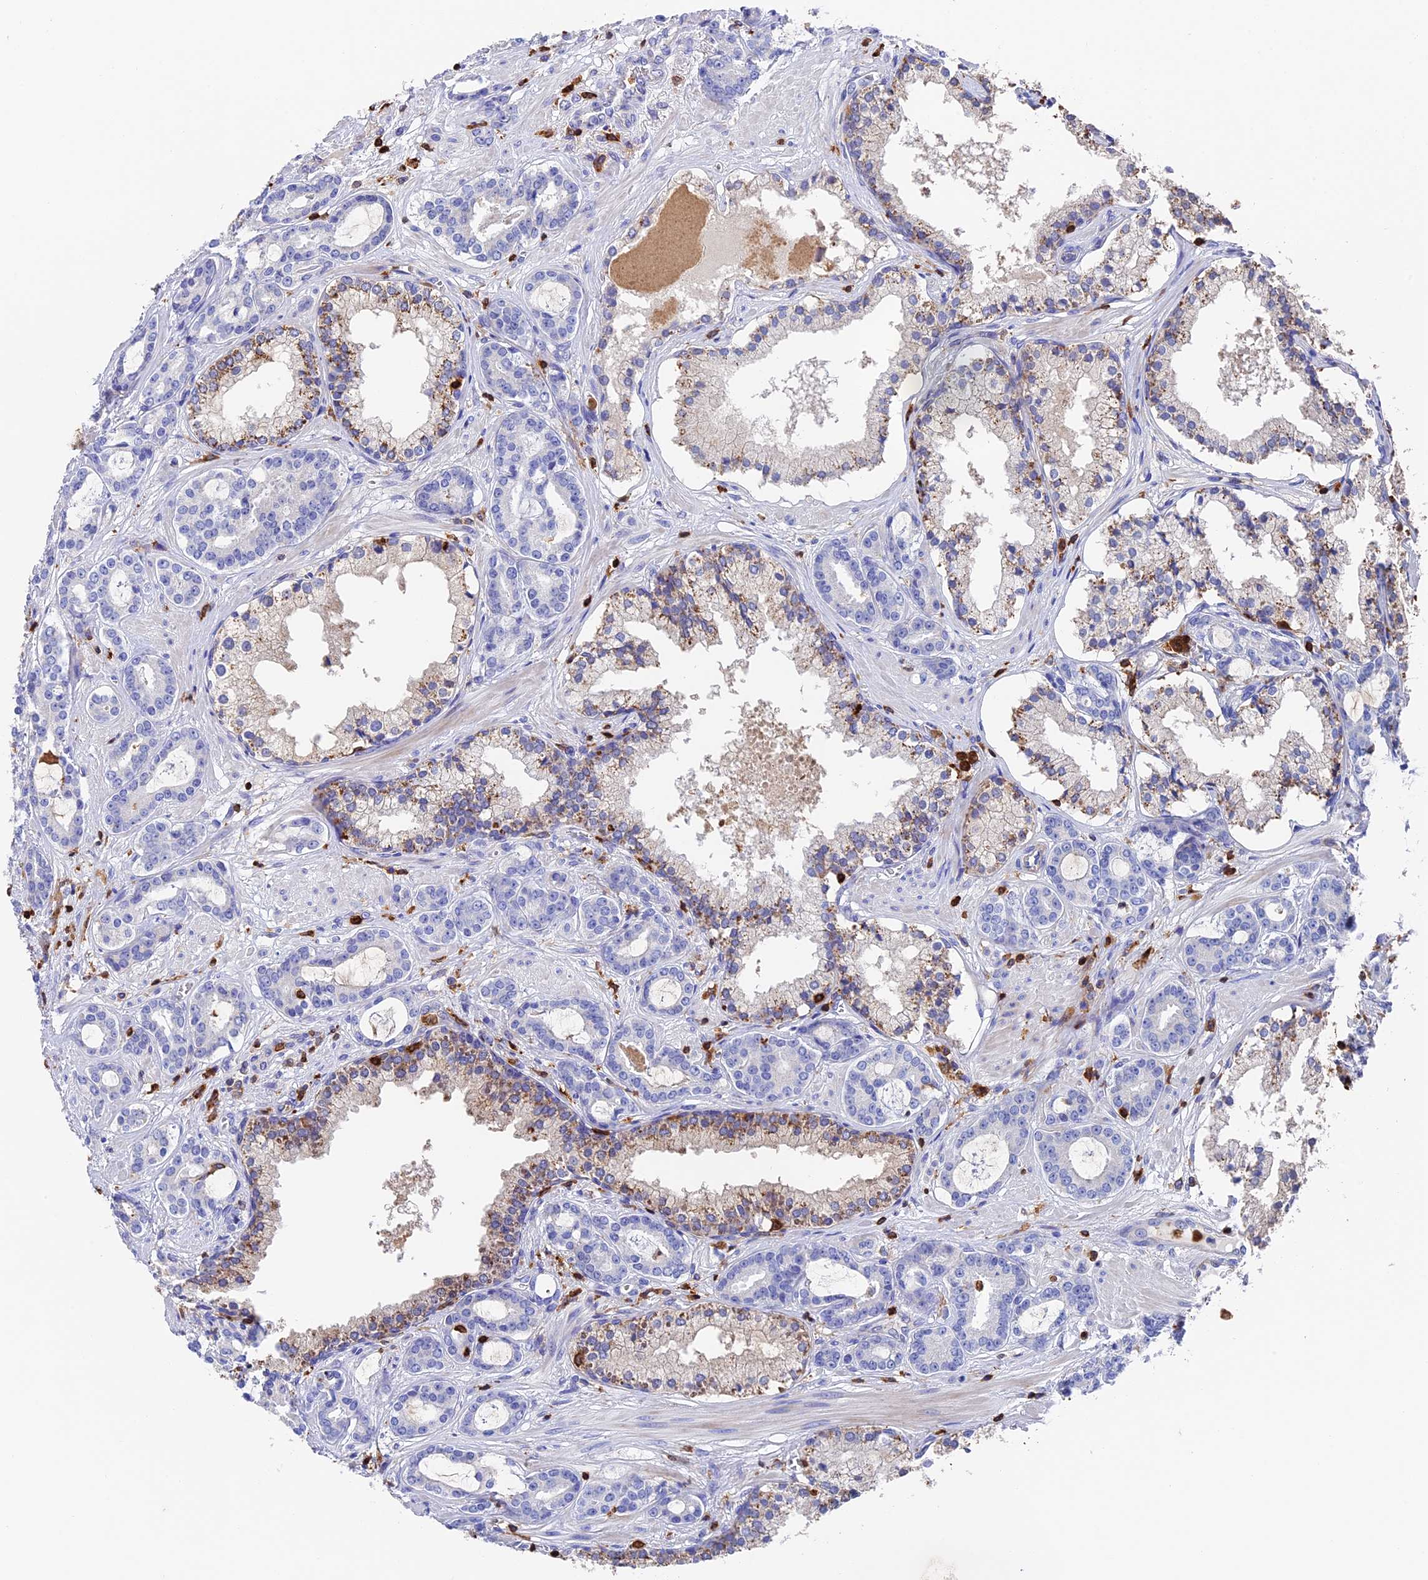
{"staining": {"intensity": "negative", "quantity": "none", "location": "none"}, "tissue": "prostate cancer", "cell_type": "Tumor cells", "image_type": "cancer", "snomed": [{"axis": "morphology", "description": "Adenocarcinoma, High grade"}, {"axis": "topography", "description": "Prostate"}], "caption": "Prostate cancer (adenocarcinoma (high-grade)) stained for a protein using immunohistochemistry (IHC) reveals no positivity tumor cells.", "gene": "ADAT1", "patient": {"sex": "male", "age": 58}}